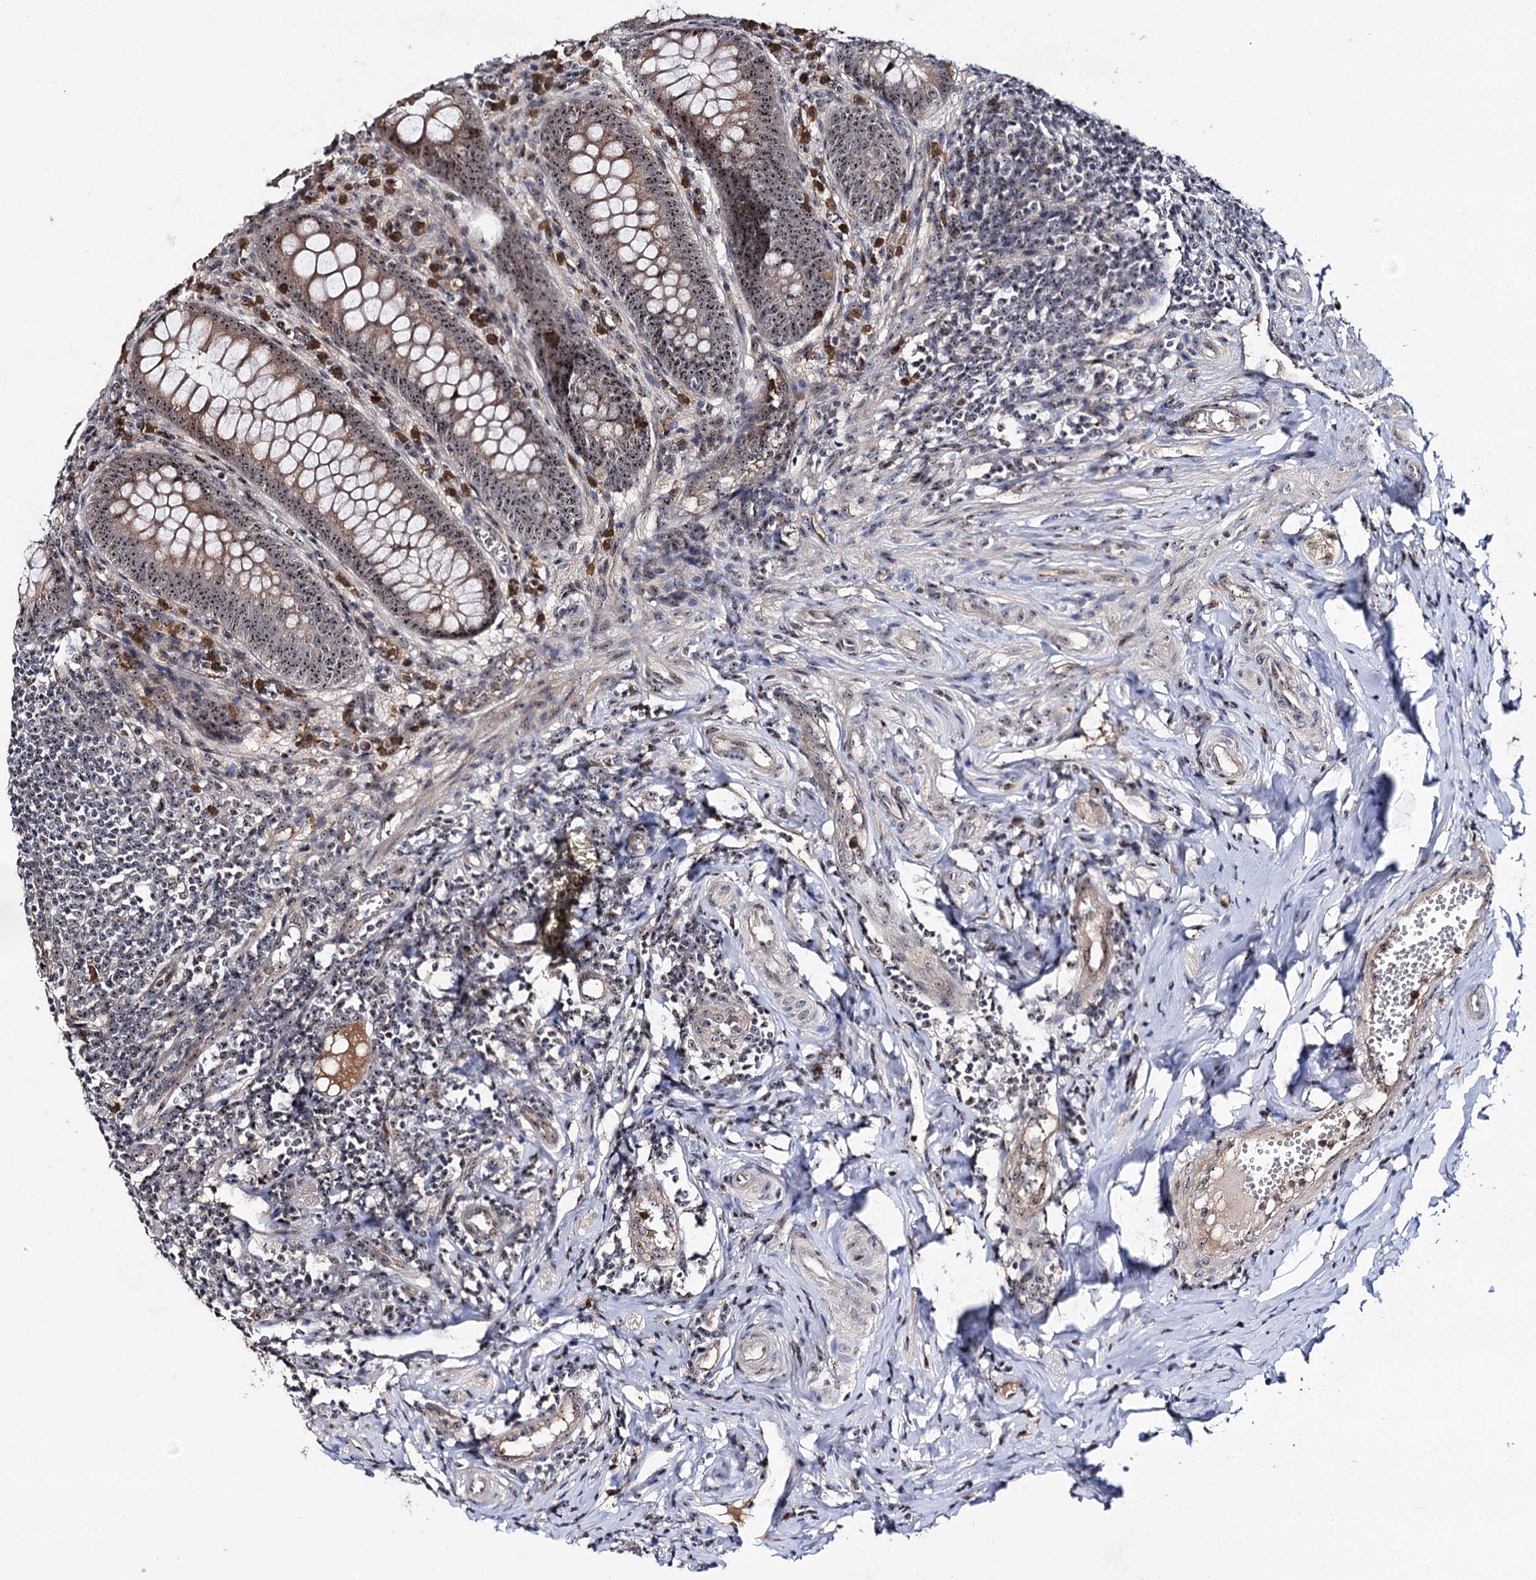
{"staining": {"intensity": "moderate", "quantity": ">75%", "location": "cytoplasmic/membranous,nuclear"}, "tissue": "appendix", "cell_type": "Glandular cells", "image_type": "normal", "snomed": [{"axis": "morphology", "description": "Normal tissue, NOS"}, {"axis": "topography", "description": "Appendix"}], "caption": "The image reveals immunohistochemical staining of unremarkable appendix. There is moderate cytoplasmic/membranous,nuclear expression is identified in about >75% of glandular cells.", "gene": "SUPT20H", "patient": {"sex": "female", "age": 33}}